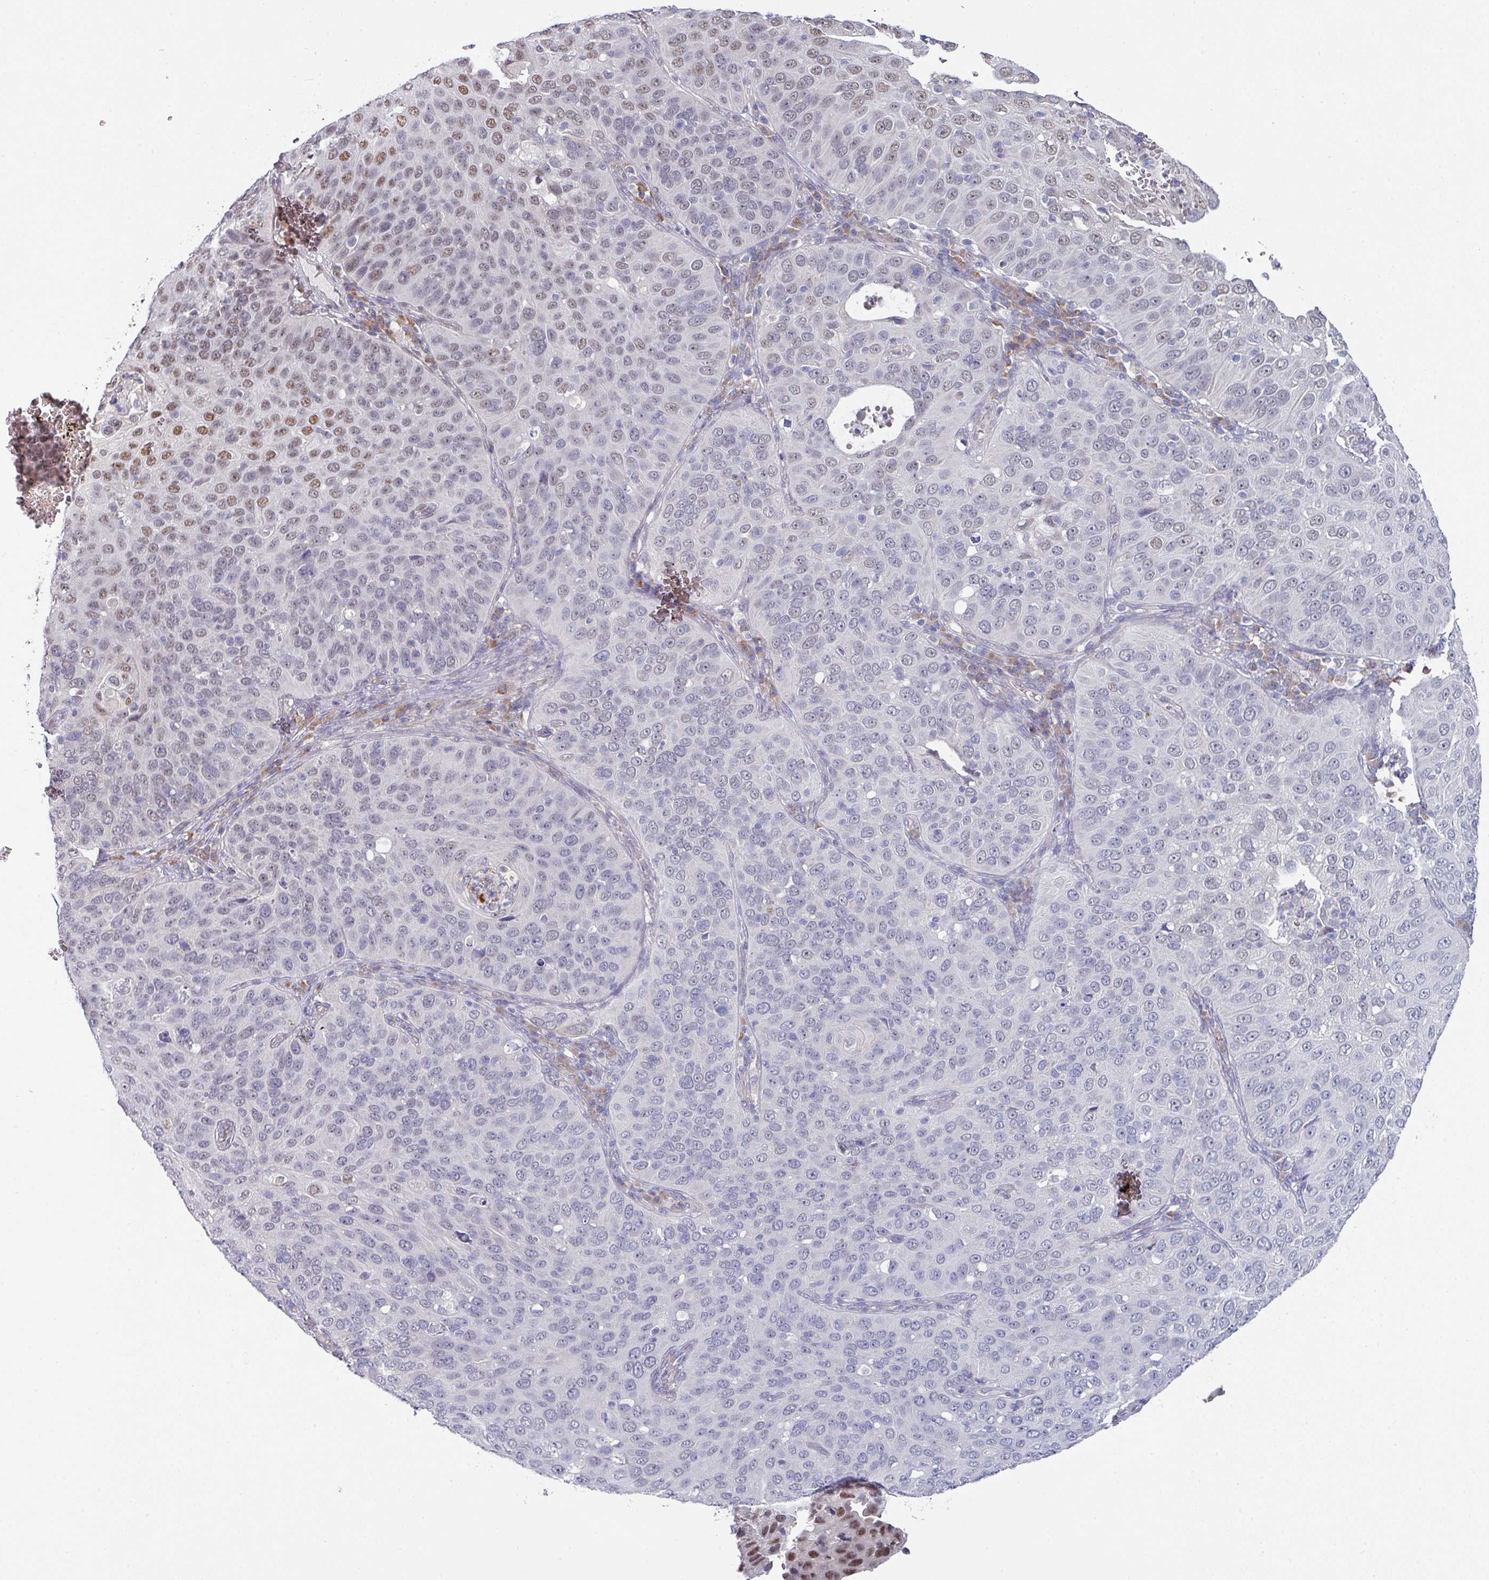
{"staining": {"intensity": "moderate", "quantity": "<25%", "location": "nuclear"}, "tissue": "cervical cancer", "cell_type": "Tumor cells", "image_type": "cancer", "snomed": [{"axis": "morphology", "description": "Squamous cell carcinoma, NOS"}, {"axis": "topography", "description": "Cervix"}], "caption": "Tumor cells display low levels of moderate nuclear staining in approximately <25% of cells in human squamous cell carcinoma (cervical).", "gene": "TMED5", "patient": {"sex": "female", "age": 36}}